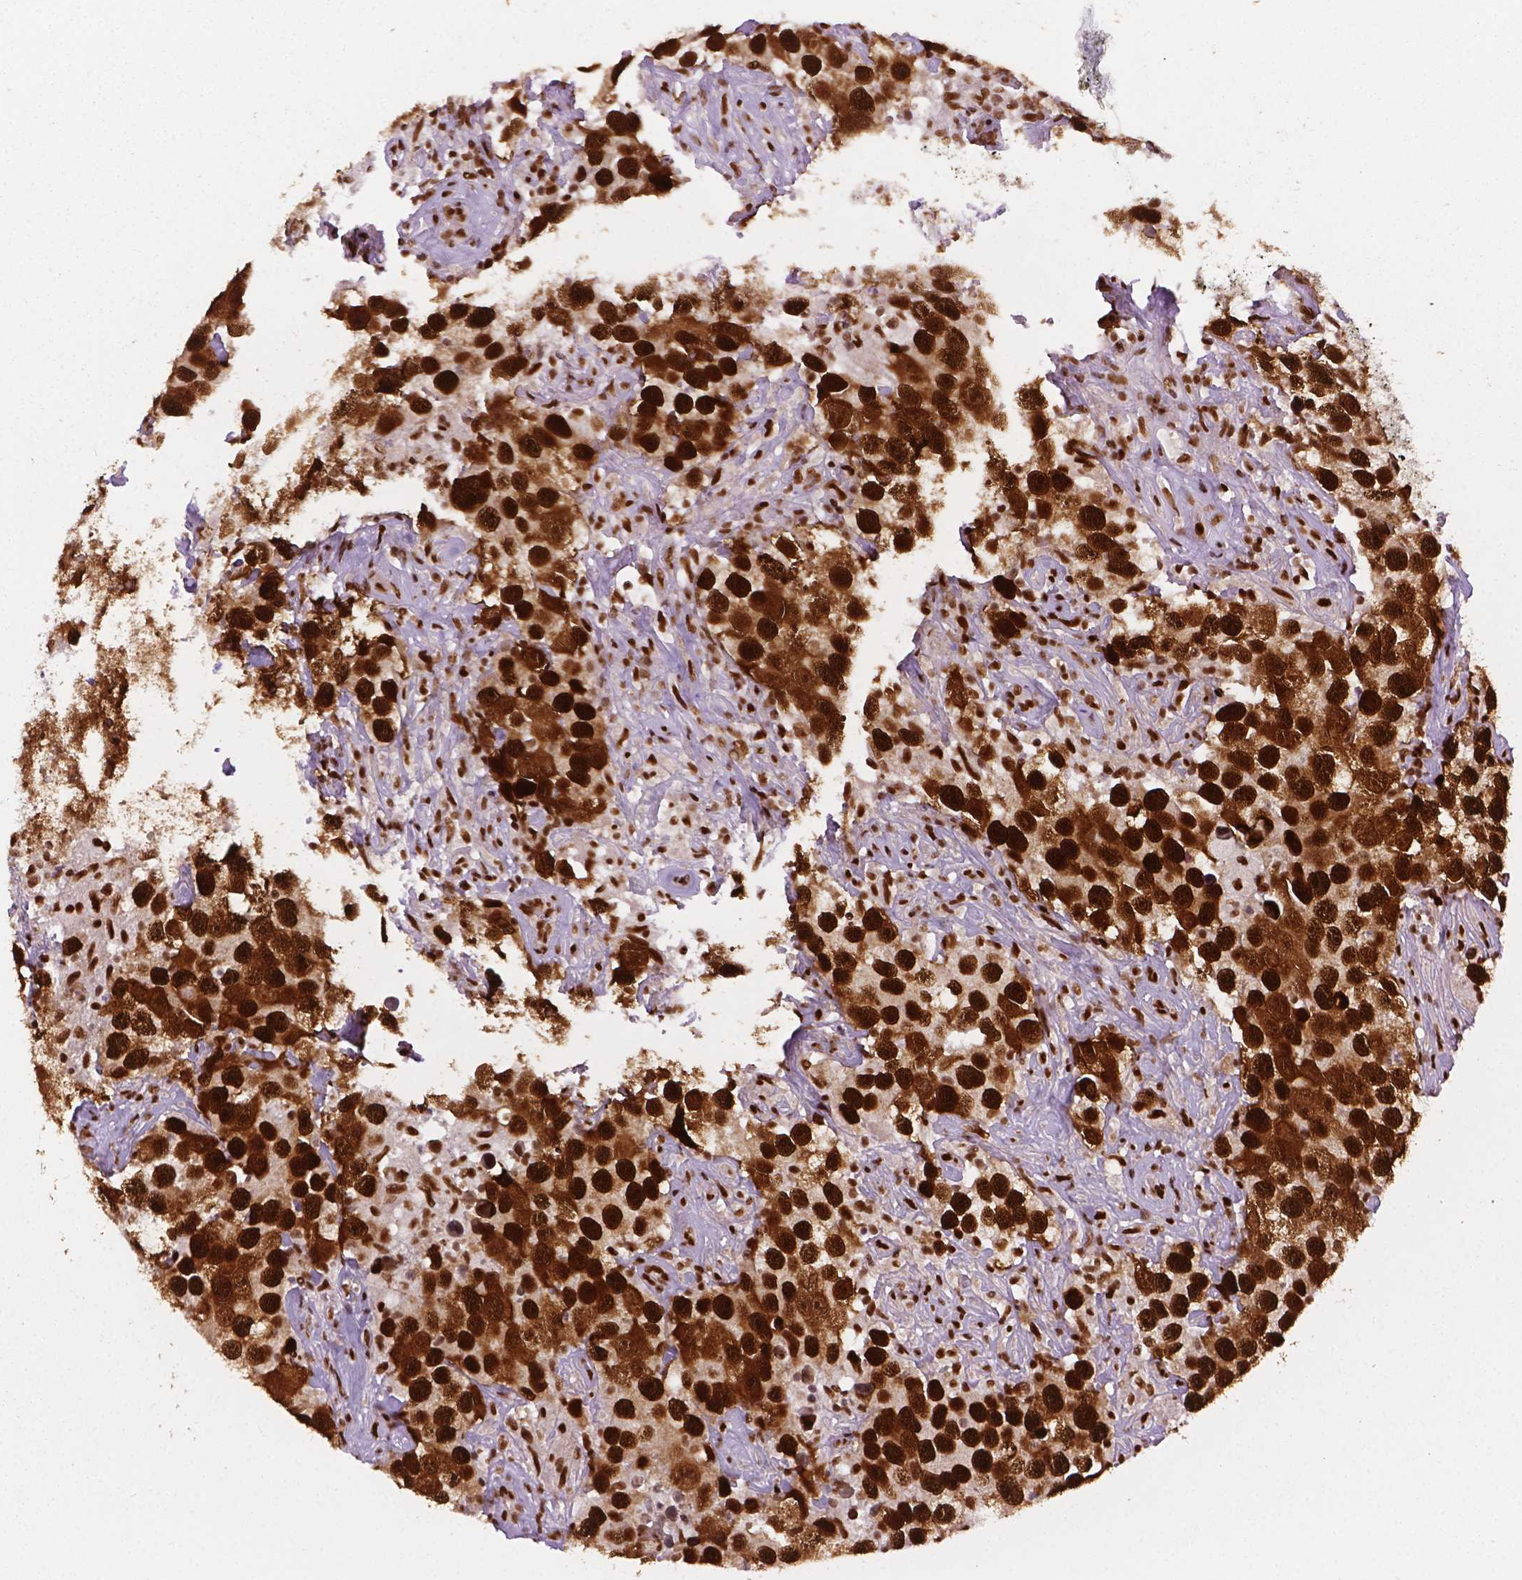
{"staining": {"intensity": "strong", "quantity": ">75%", "location": "nuclear"}, "tissue": "testis cancer", "cell_type": "Tumor cells", "image_type": "cancer", "snomed": [{"axis": "morphology", "description": "Seminoma, NOS"}, {"axis": "topography", "description": "Testis"}], "caption": "Strong nuclear expression for a protein is appreciated in about >75% of tumor cells of seminoma (testis) using IHC.", "gene": "MLH1", "patient": {"sex": "male", "age": 49}}